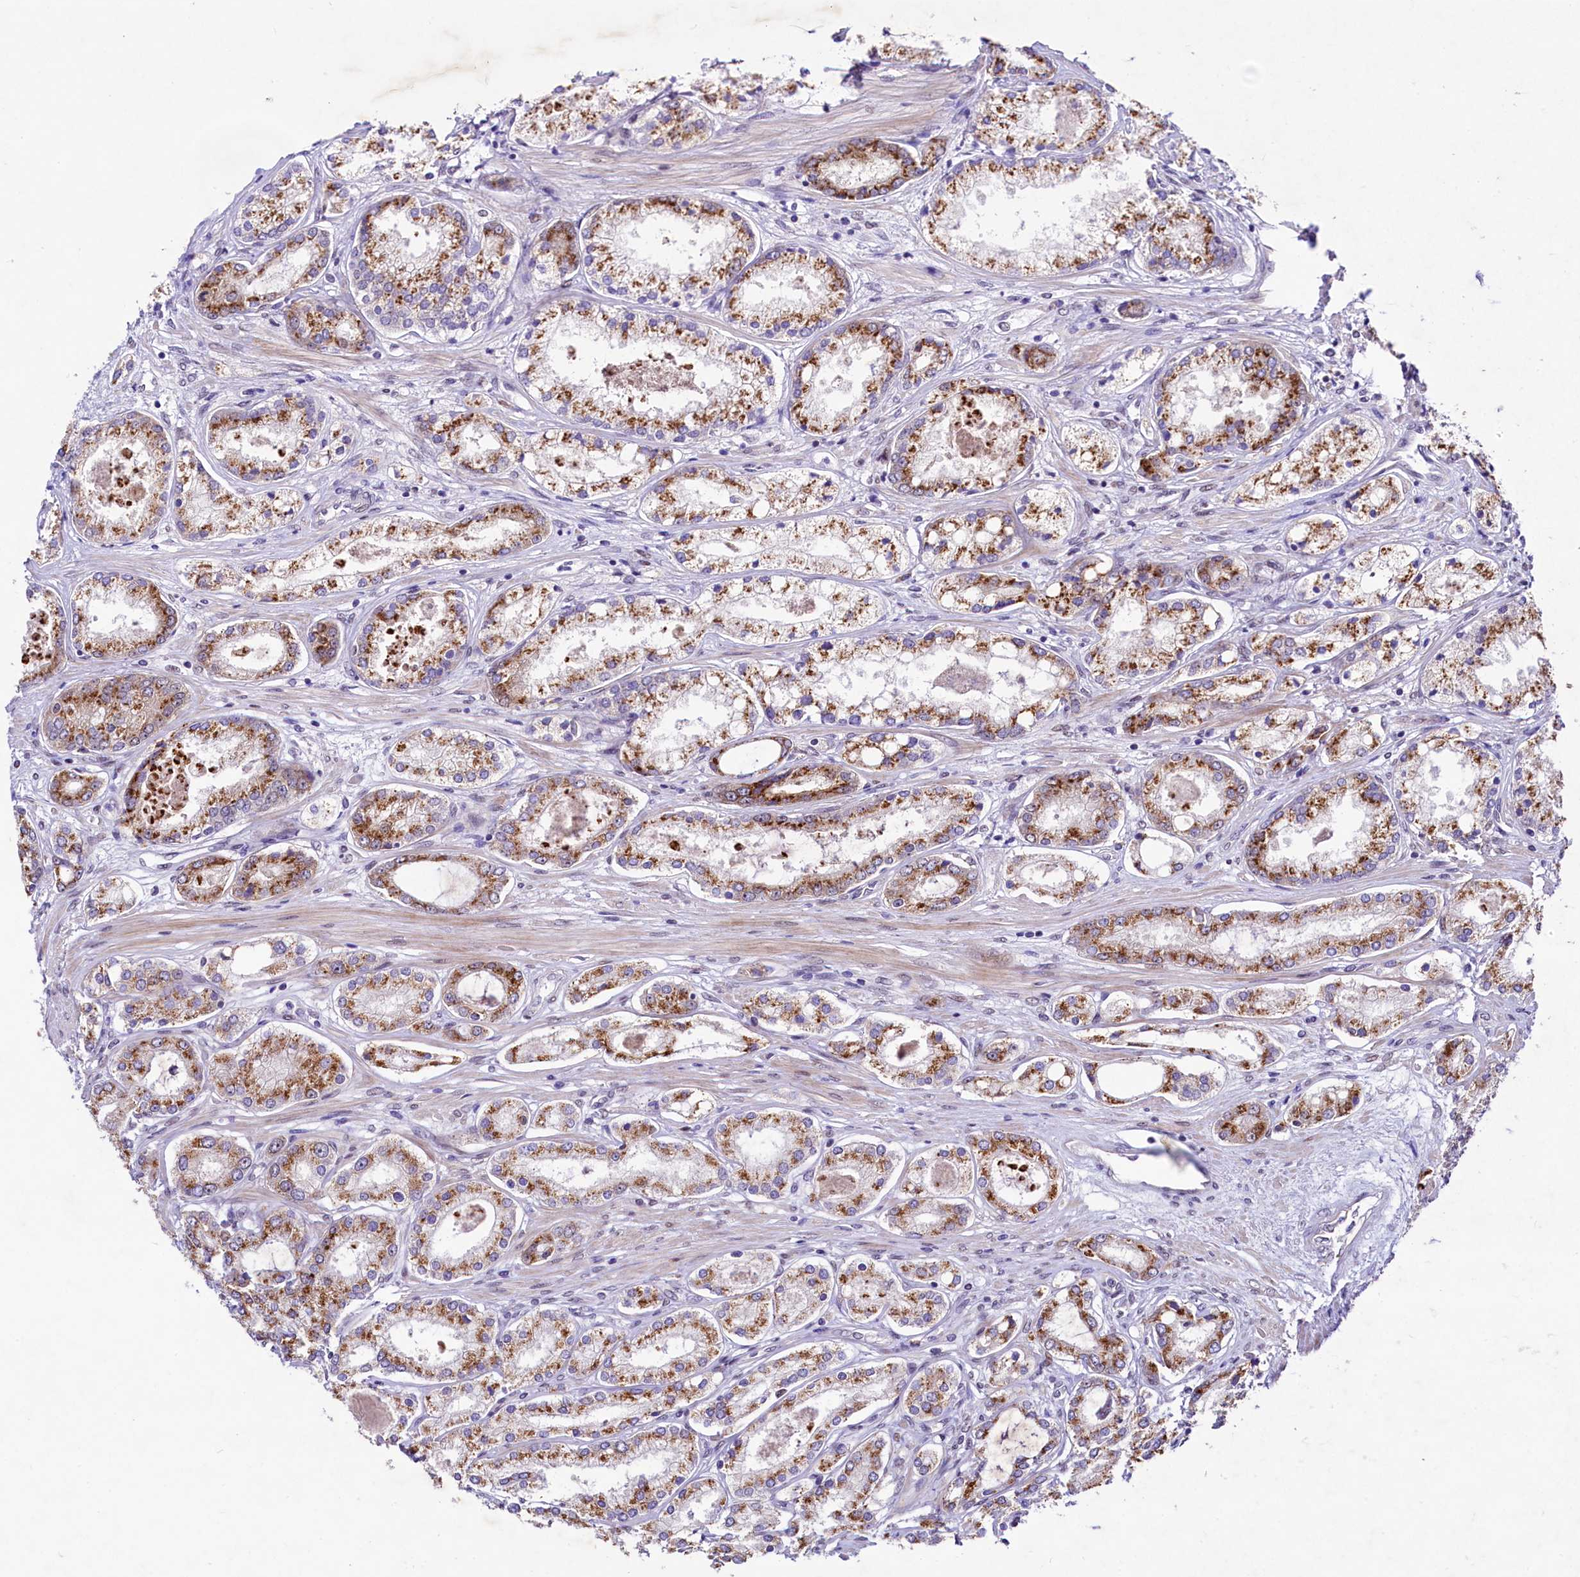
{"staining": {"intensity": "moderate", "quantity": "25%-75%", "location": "cytoplasmic/membranous"}, "tissue": "prostate cancer", "cell_type": "Tumor cells", "image_type": "cancer", "snomed": [{"axis": "morphology", "description": "Adenocarcinoma, Low grade"}, {"axis": "topography", "description": "Prostate"}], "caption": "Tumor cells exhibit medium levels of moderate cytoplasmic/membranous expression in approximately 25%-75% of cells in human prostate cancer (adenocarcinoma (low-grade)).", "gene": "LEUTX", "patient": {"sex": "male", "age": 68}}